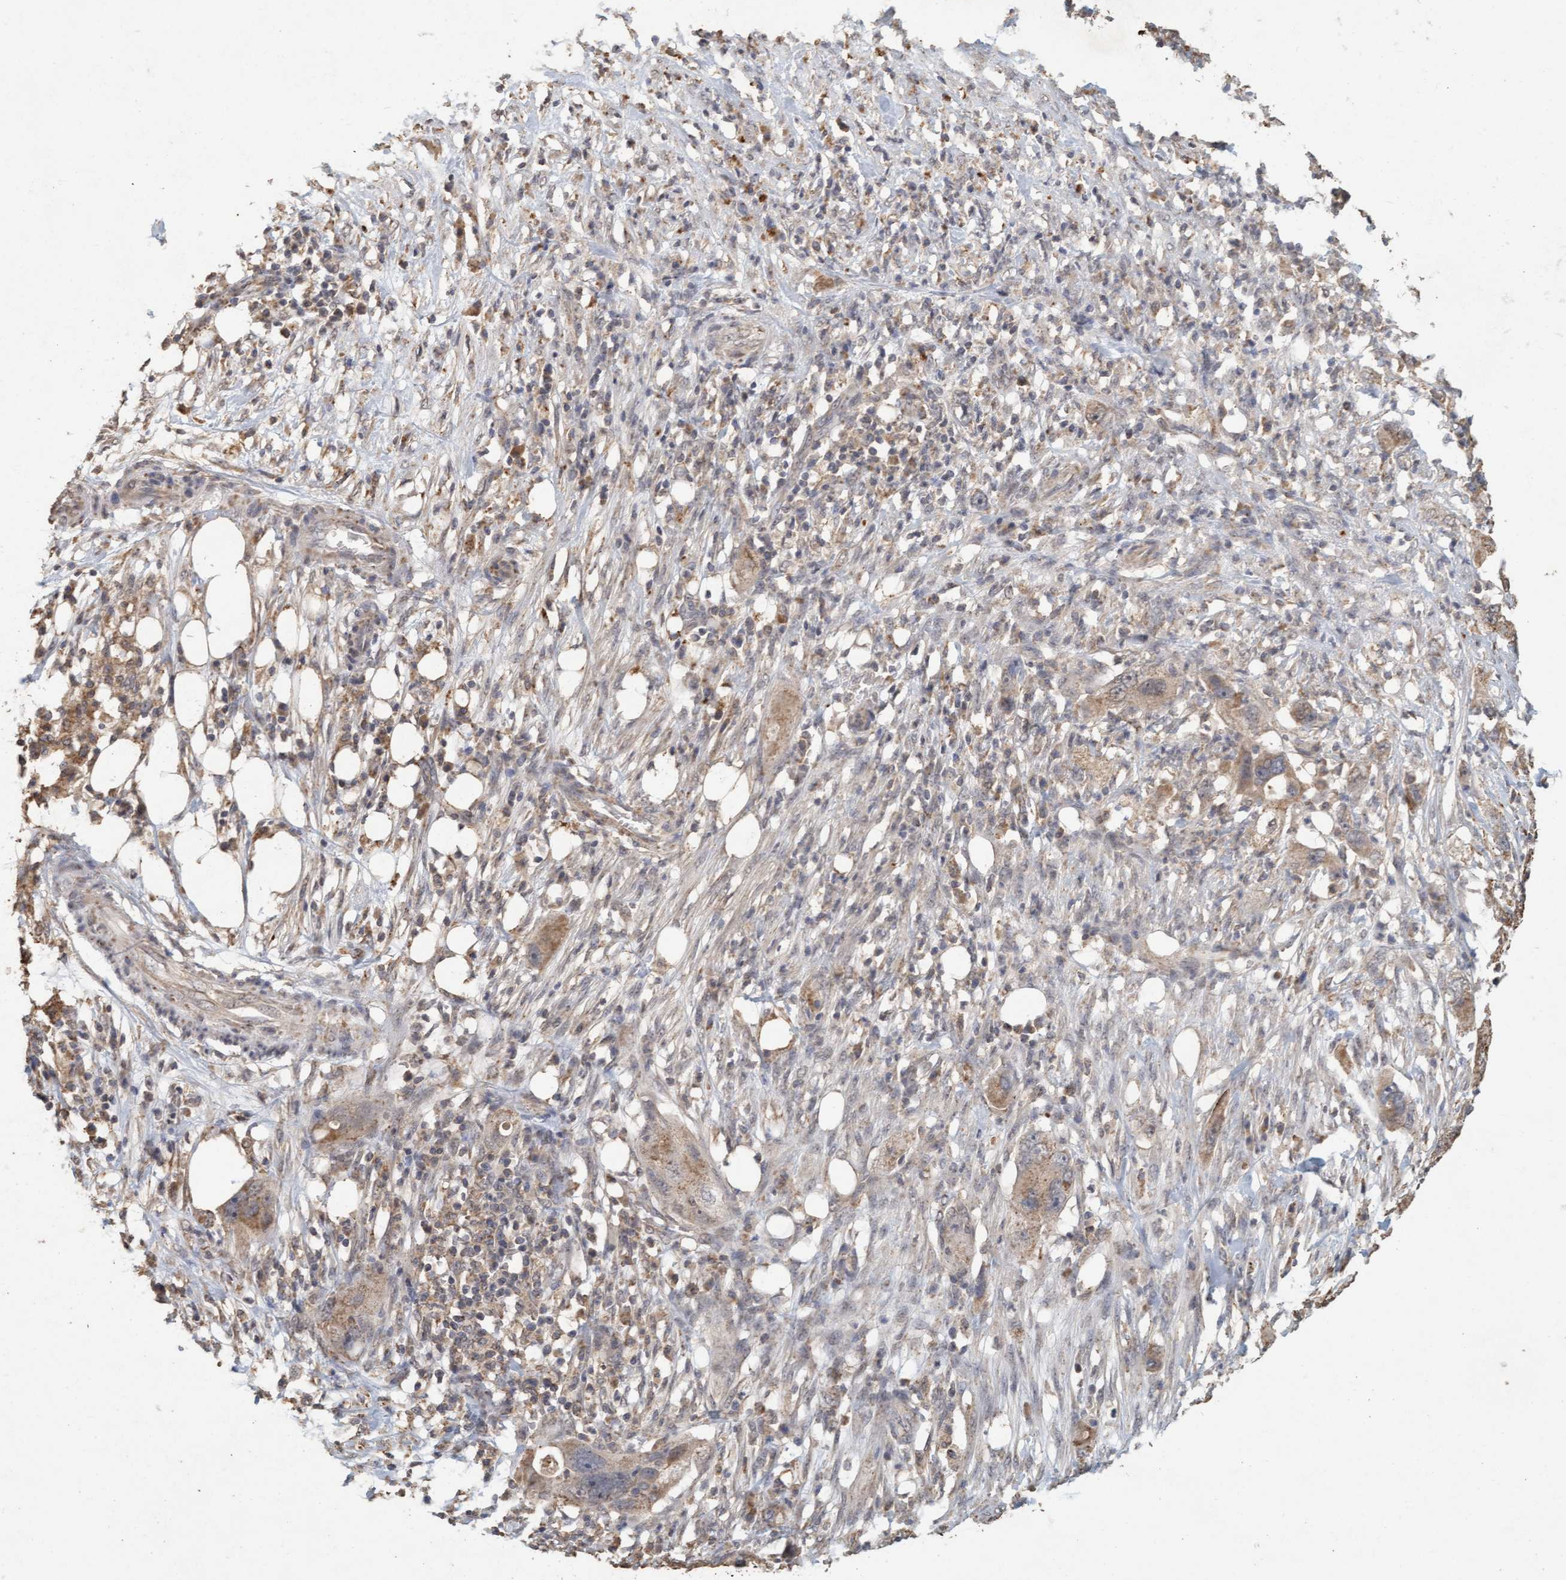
{"staining": {"intensity": "weak", "quantity": ">75%", "location": "cytoplasmic/membranous"}, "tissue": "pancreatic cancer", "cell_type": "Tumor cells", "image_type": "cancer", "snomed": [{"axis": "morphology", "description": "Adenocarcinoma, NOS"}, {"axis": "topography", "description": "Pancreas"}], "caption": "This photomicrograph shows adenocarcinoma (pancreatic) stained with IHC to label a protein in brown. The cytoplasmic/membranous of tumor cells show weak positivity for the protein. Nuclei are counter-stained blue.", "gene": "VSIG8", "patient": {"sex": "female", "age": 78}}